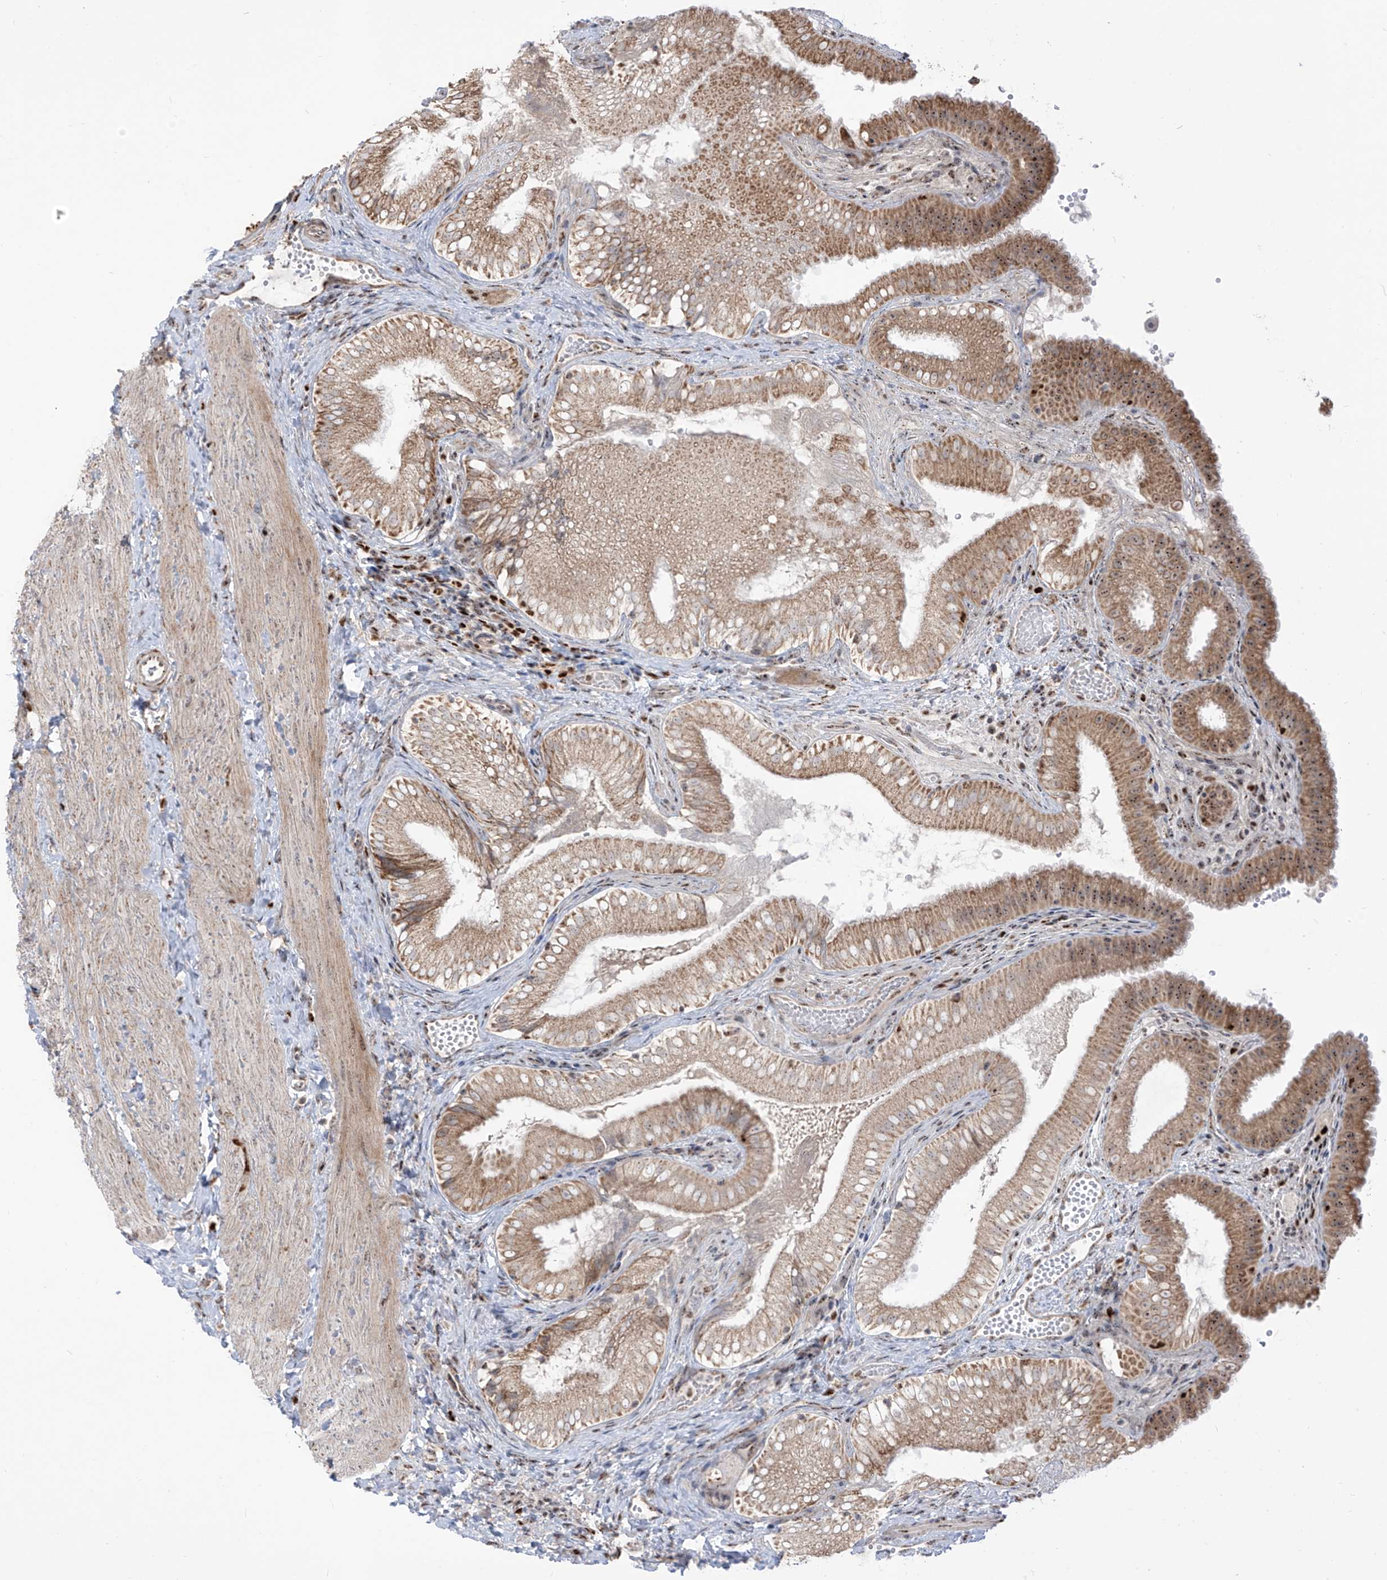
{"staining": {"intensity": "moderate", "quantity": ">75%", "location": "cytoplasmic/membranous,nuclear"}, "tissue": "gallbladder", "cell_type": "Glandular cells", "image_type": "normal", "snomed": [{"axis": "morphology", "description": "Normal tissue, NOS"}, {"axis": "topography", "description": "Gallbladder"}], "caption": "Protein staining of unremarkable gallbladder displays moderate cytoplasmic/membranous,nuclear positivity in approximately >75% of glandular cells. The protein is stained brown, and the nuclei are stained in blue (DAB (3,3'-diaminobenzidine) IHC with brightfield microscopy, high magnification).", "gene": "ZBTB8A", "patient": {"sex": "female", "age": 30}}